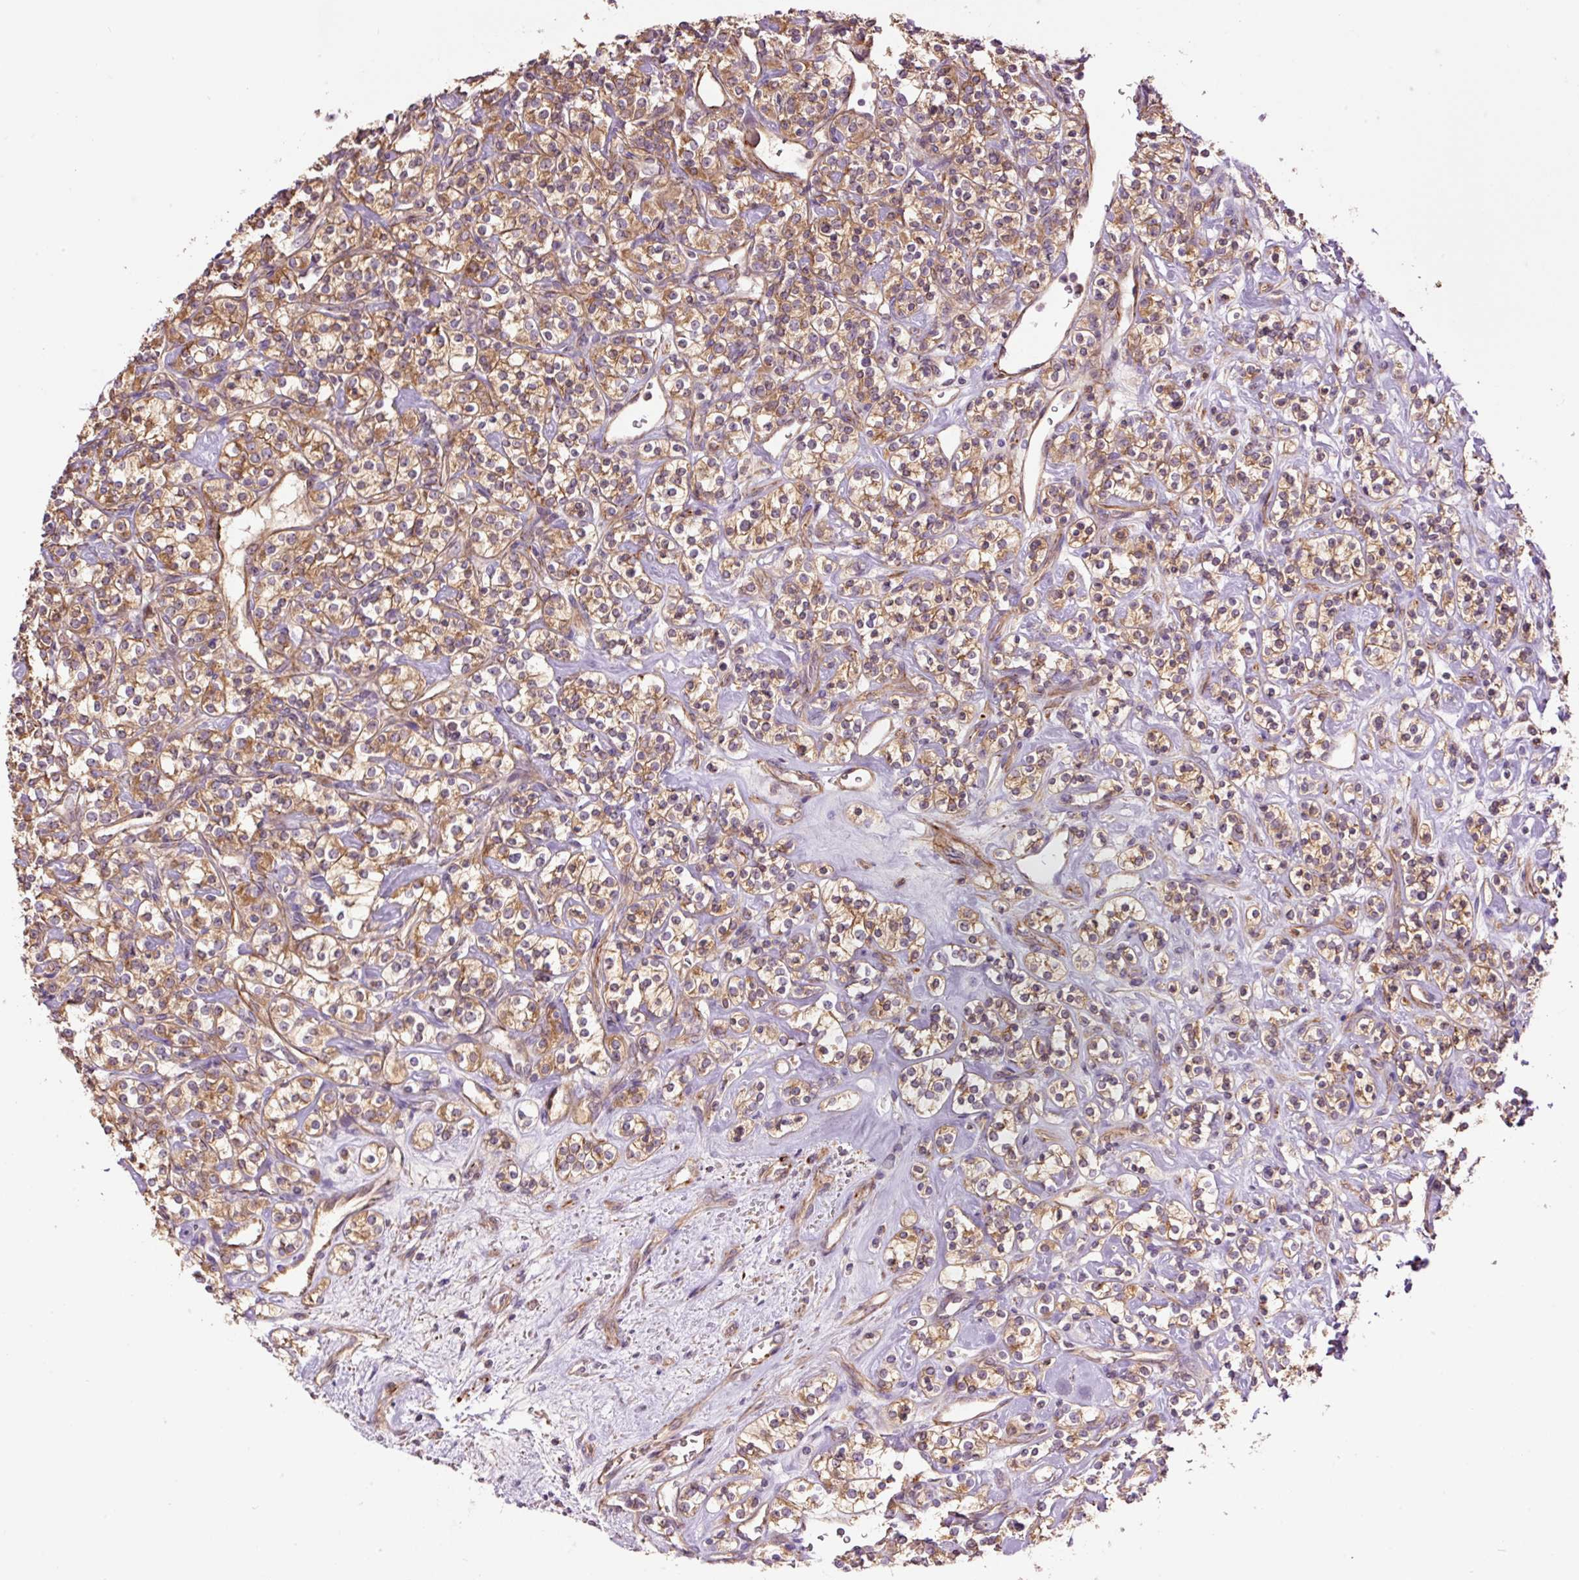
{"staining": {"intensity": "moderate", "quantity": ">75%", "location": "cytoplasmic/membranous"}, "tissue": "renal cancer", "cell_type": "Tumor cells", "image_type": "cancer", "snomed": [{"axis": "morphology", "description": "Adenocarcinoma, NOS"}, {"axis": "topography", "description": "Kidney"}], "caption": "Renal cancer stained with immunohistochemistry (IHC) shows moderate cytoplasmic/membranous positivity in about >75% of tumor cells.", "gene": "PCK2", "patient": {"sex": "male", "age": 77}}